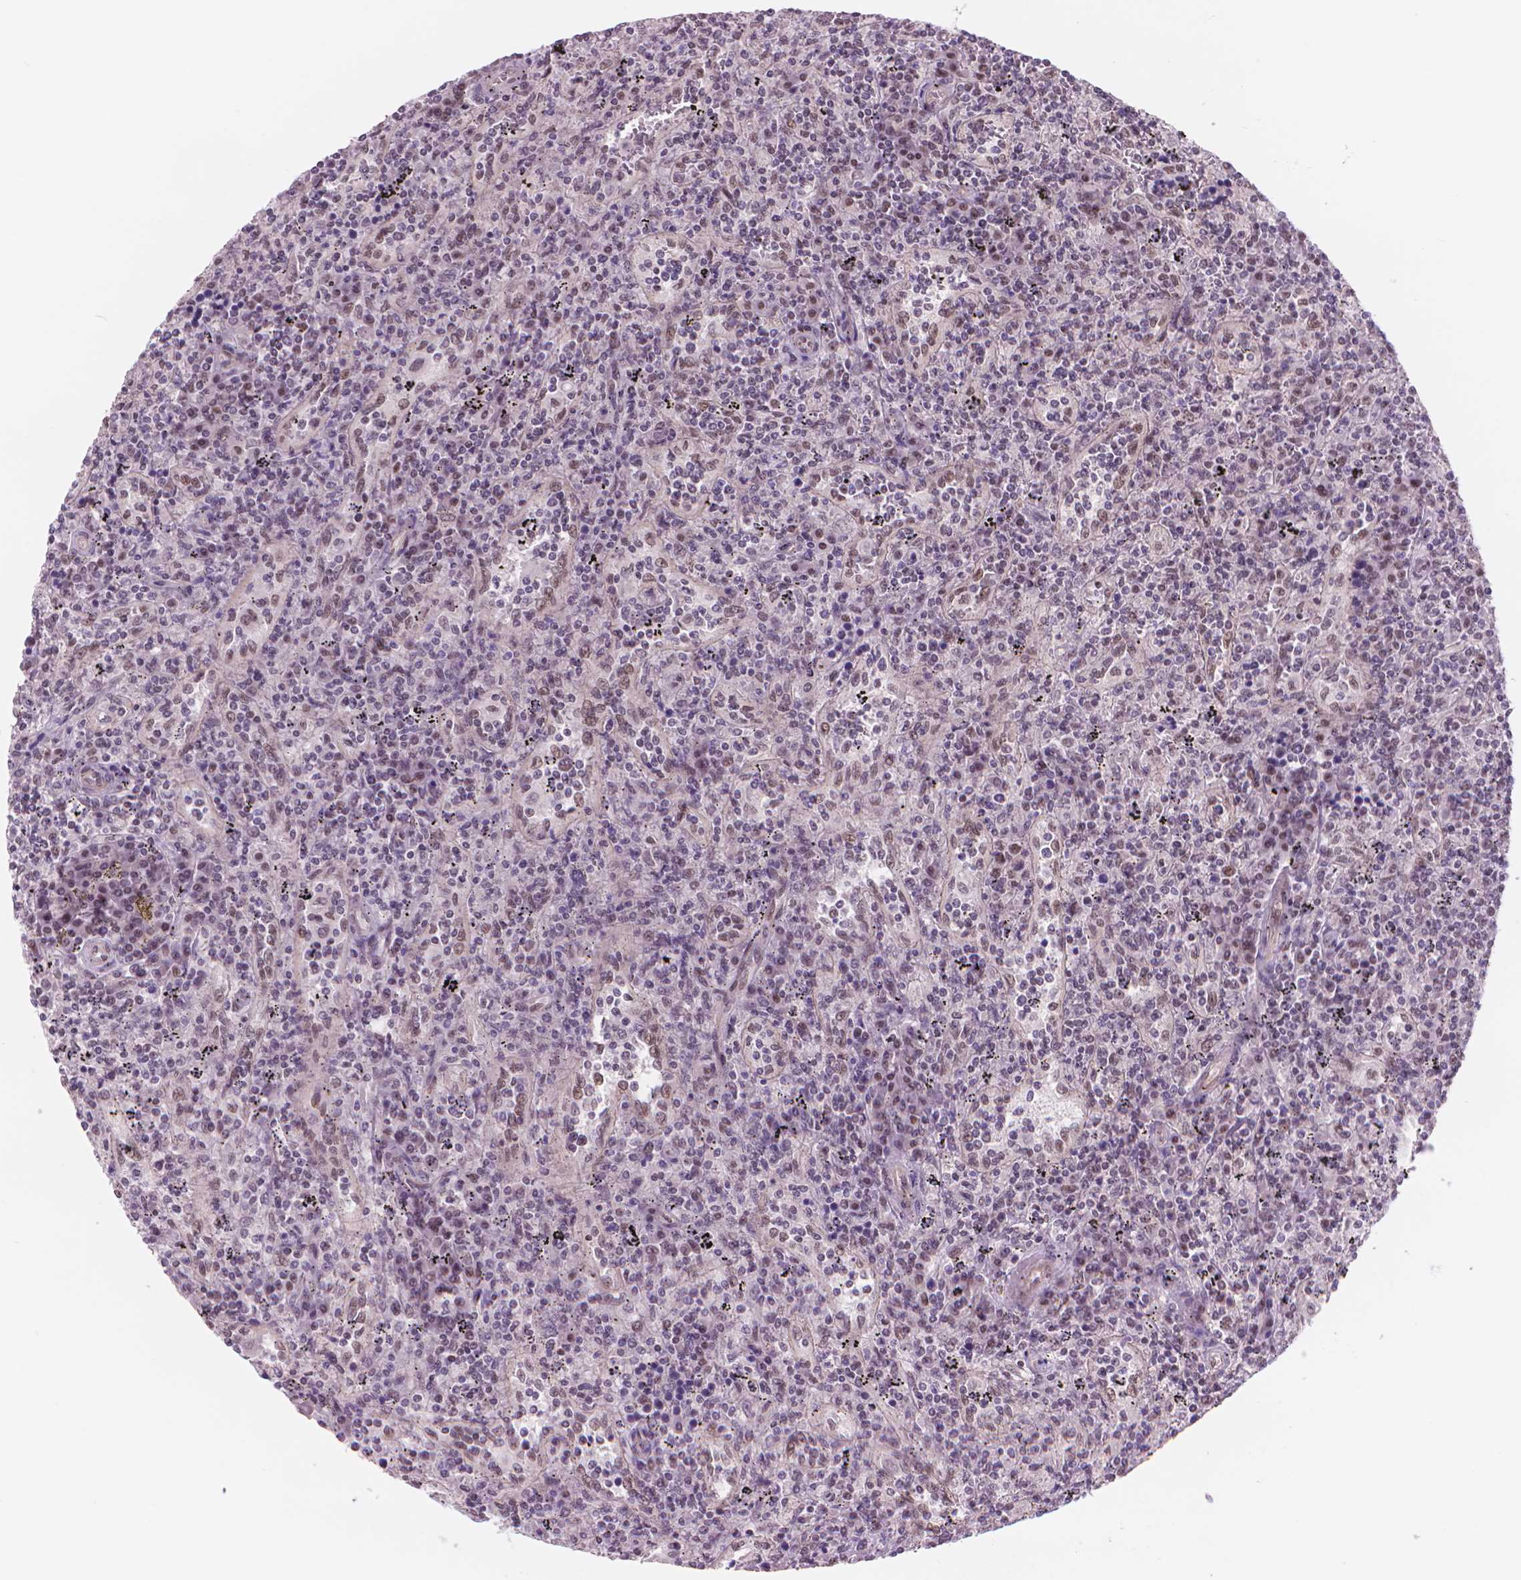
{"staining": {"intensity": "weak", "quantity": "<25%", "location": "nuclear"}, "tissue": "lymphoma", "cell_type": "Tumor cells", "image_type": "cancer", "snomed": [{"axis": "morphology", "description": "Malignant lymphoma, non-Hodgkin's type, Low grade"}, {"axis": "topography", "description": "Spleen"}], "caption": "Lymphoma was stained to show a protein in brown. There is no significant staining in tumor cells.", "gene": "POLR3D", "patient": {"sex": "male", "age": 62}}